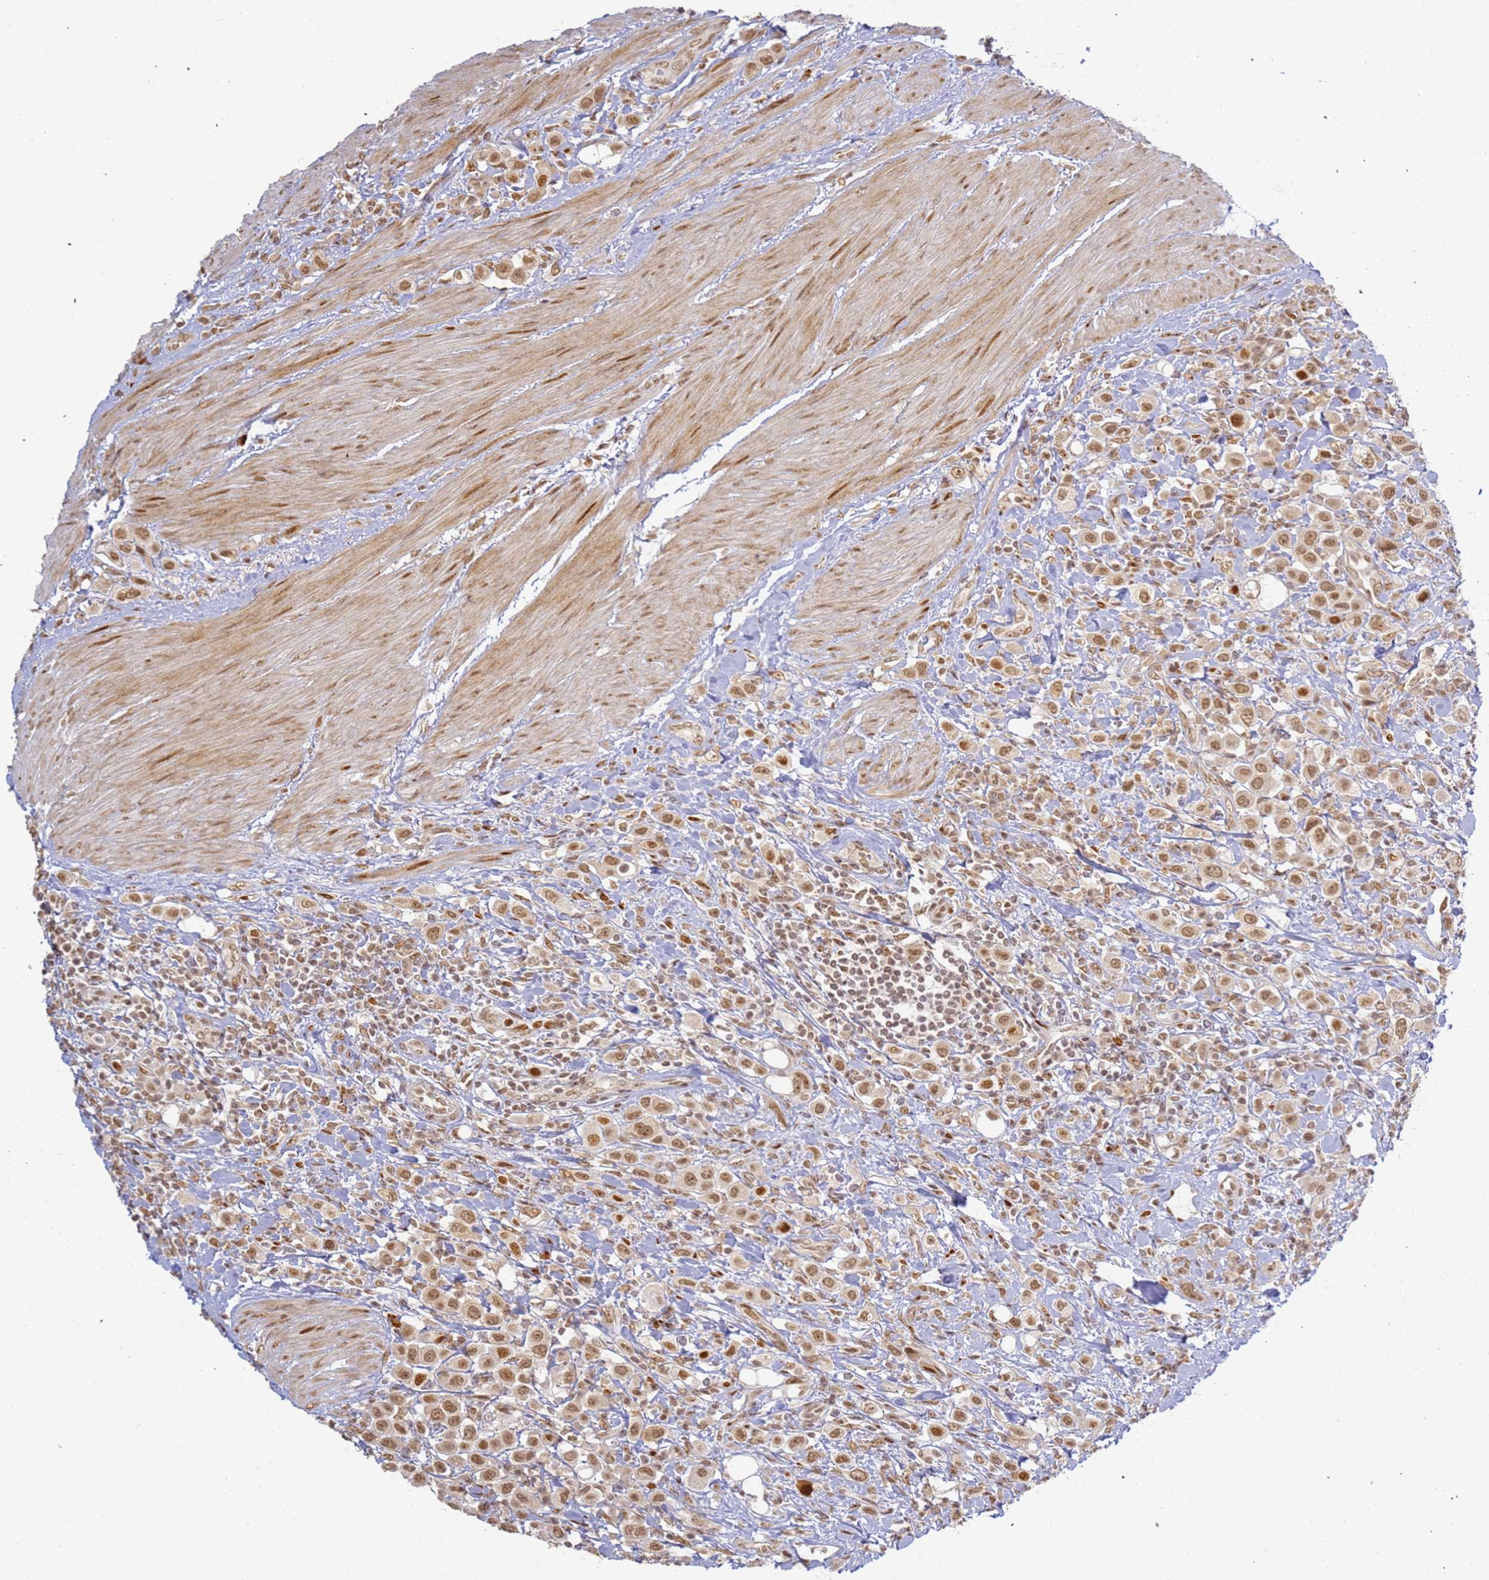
{"staining": {"intensity": "moderate", "quantity": ">75%", "location": "nuclear"}, "tissue": "urothelial cancer", "cell_type": "Tumor cells", "image_type": "cancer", "snomed": [{"axis": "morphology", "description": "Urothelial carcinoma, High grade"}, {"axis": "topography", "description": "Urinary bladder"}], "caption": "Urothelial cancer stained with a protein marker demonstrates moderate staining in tumor cells.", "gene": "ABCA2", "patient": {"sex": "male", "age": 50}}